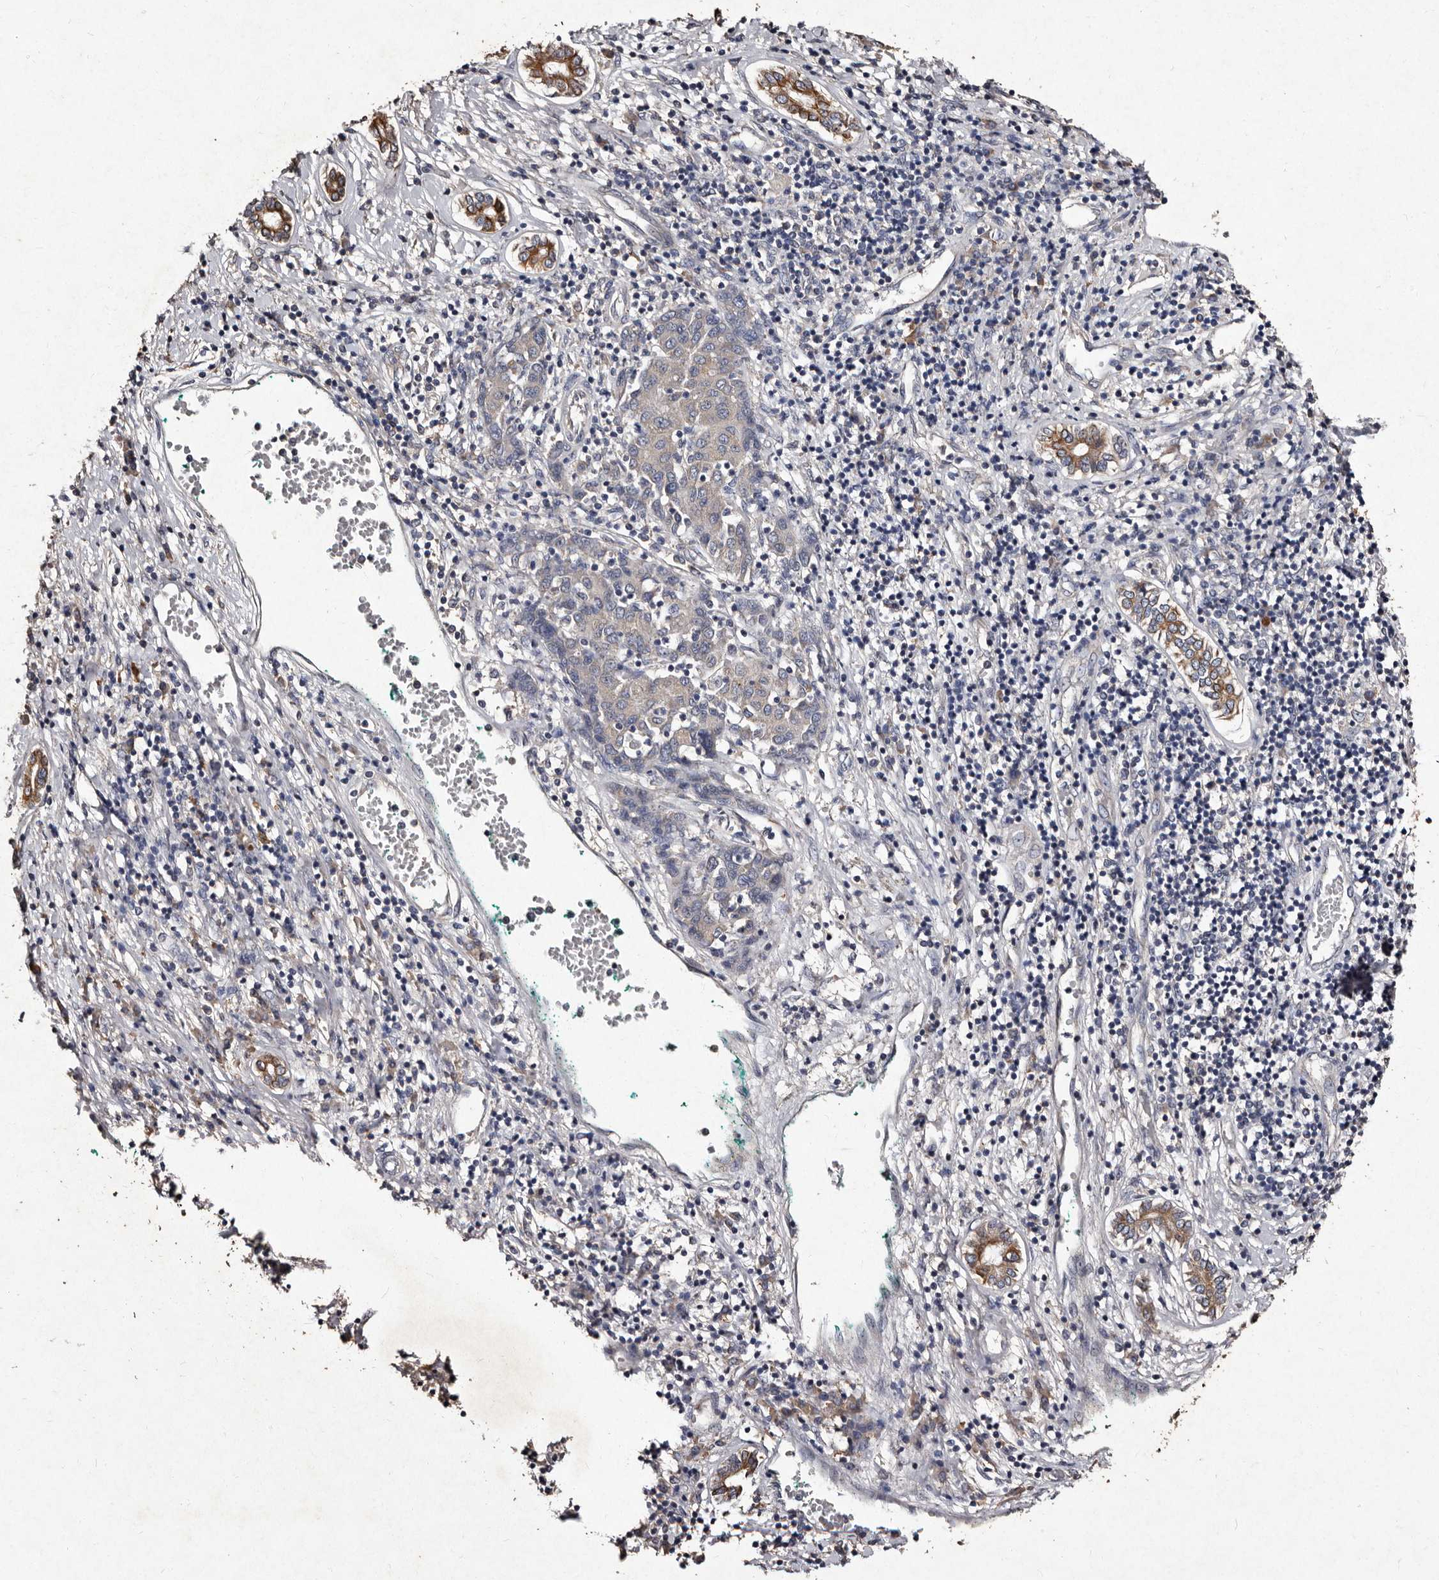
{"staining": {"intensity": "negative", "quantity": "none", "location": "none"}, "tissue": "liver cancer", "cell_type": "Tumor cells", "image_type": "cancer", "snomed": [{"axis": "morphology", "description": "Carcinoma, Hepatocellular, NOS"}, {"axis": "topography", "description": "Liver"}], "caption": "There is no significant staining in tumor cells of liver cancer. Nuclei are stained in blue.", "gene": "TFB1M", "patient": {"sex": "male", "age": 65}}